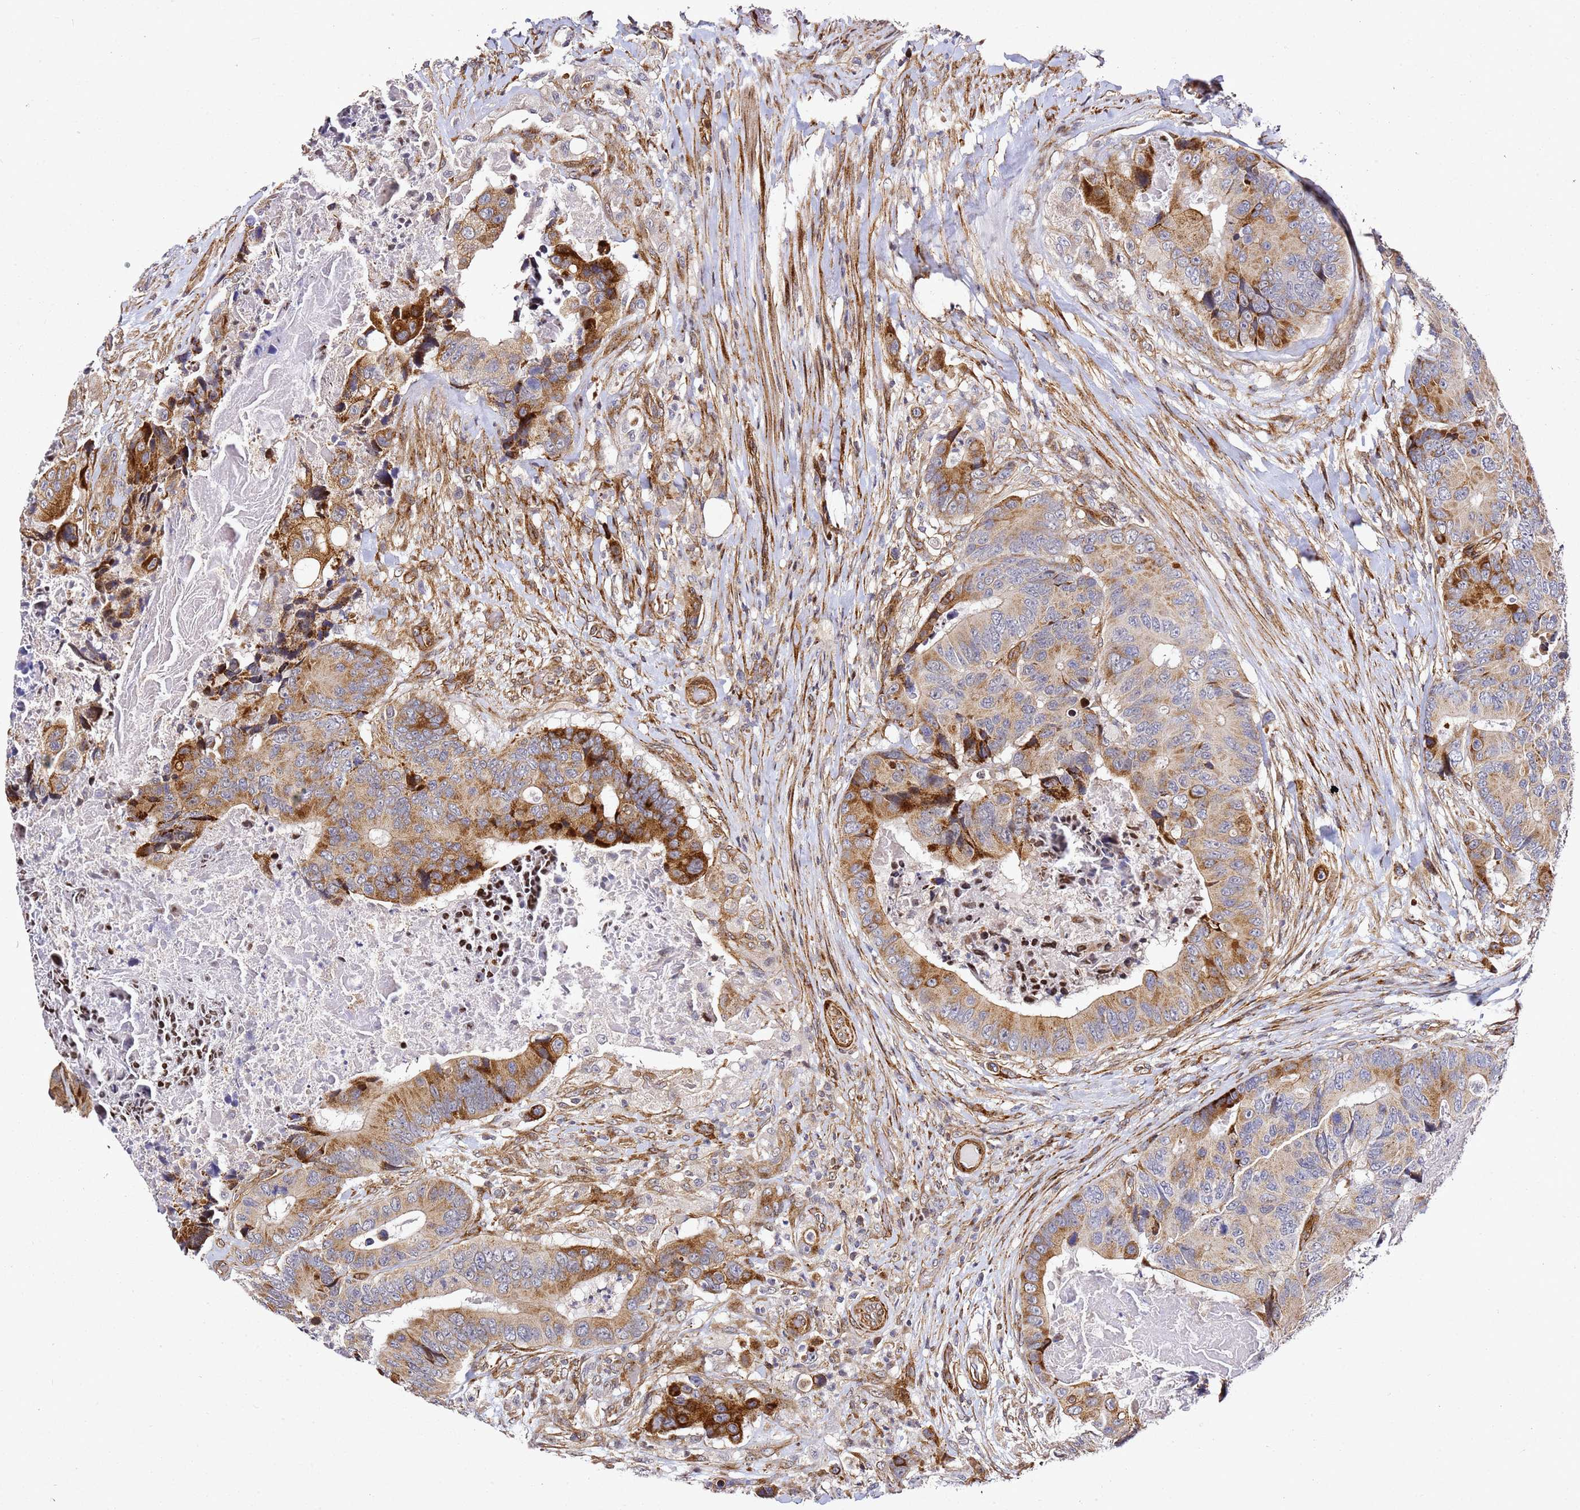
{"staining": {"intensity": "strong", "quantity": "25%-75%", "location": "cytoplasmic/membranous"}, "tissue": "colorectal cancer", "cell_type": "Tumor cells", "image_type": "cancer", "snomed": [{"axis": "morphology", "description": "Adenocarcinoma, NOS"}, {"axis": "topography", "description": "Colon"}], "caption": "This photomicrograph reveals adenocarcinoma (colorectal) stained with immunohistochemistry to label a protein in brown. The cytoplasmic/membranous of tumor cells show strong positivity for the protein. Nuclei are counter-stained blue.", "gene": "ZNF296", "patient": {"sex": "male", "age": 84}}